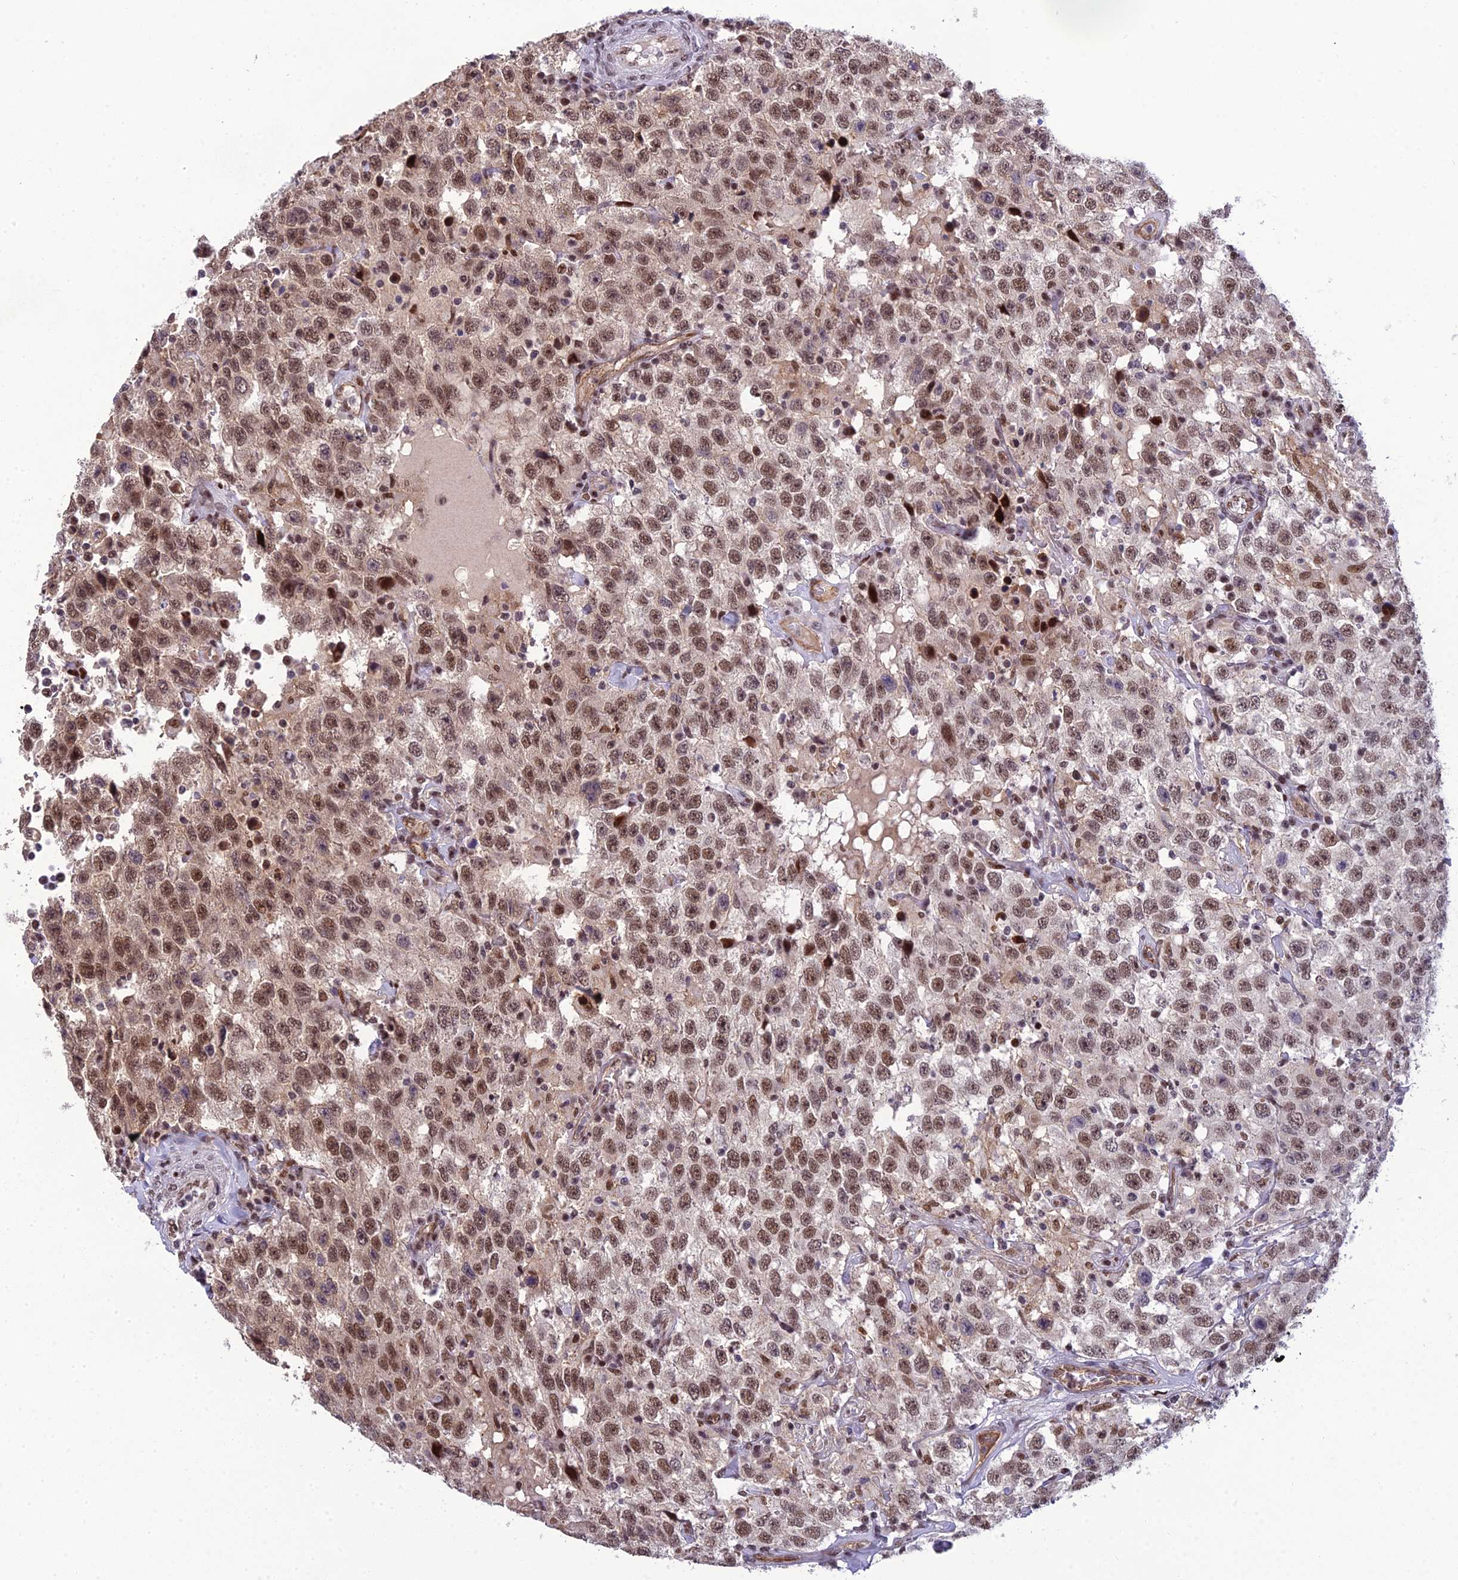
{"staining": {"intensity": "moderate", "quantity": ">75%", "location": "nuclear"}, "tissue": "testis cancer", "cell_type": "Tumor cells", "image_type": "cancer", "snomed": [{"axis": "morphology", "description": "Seminoma, NOS"}, {"axis": "topography", "description": "Testis"}], "caption": "Protein staining displays moderate nuclear positivity in approximately >75% of tumor cells in testis seminoma.", "gene": "RANBP3", "patient": {"sex": "male", "age": 41}}